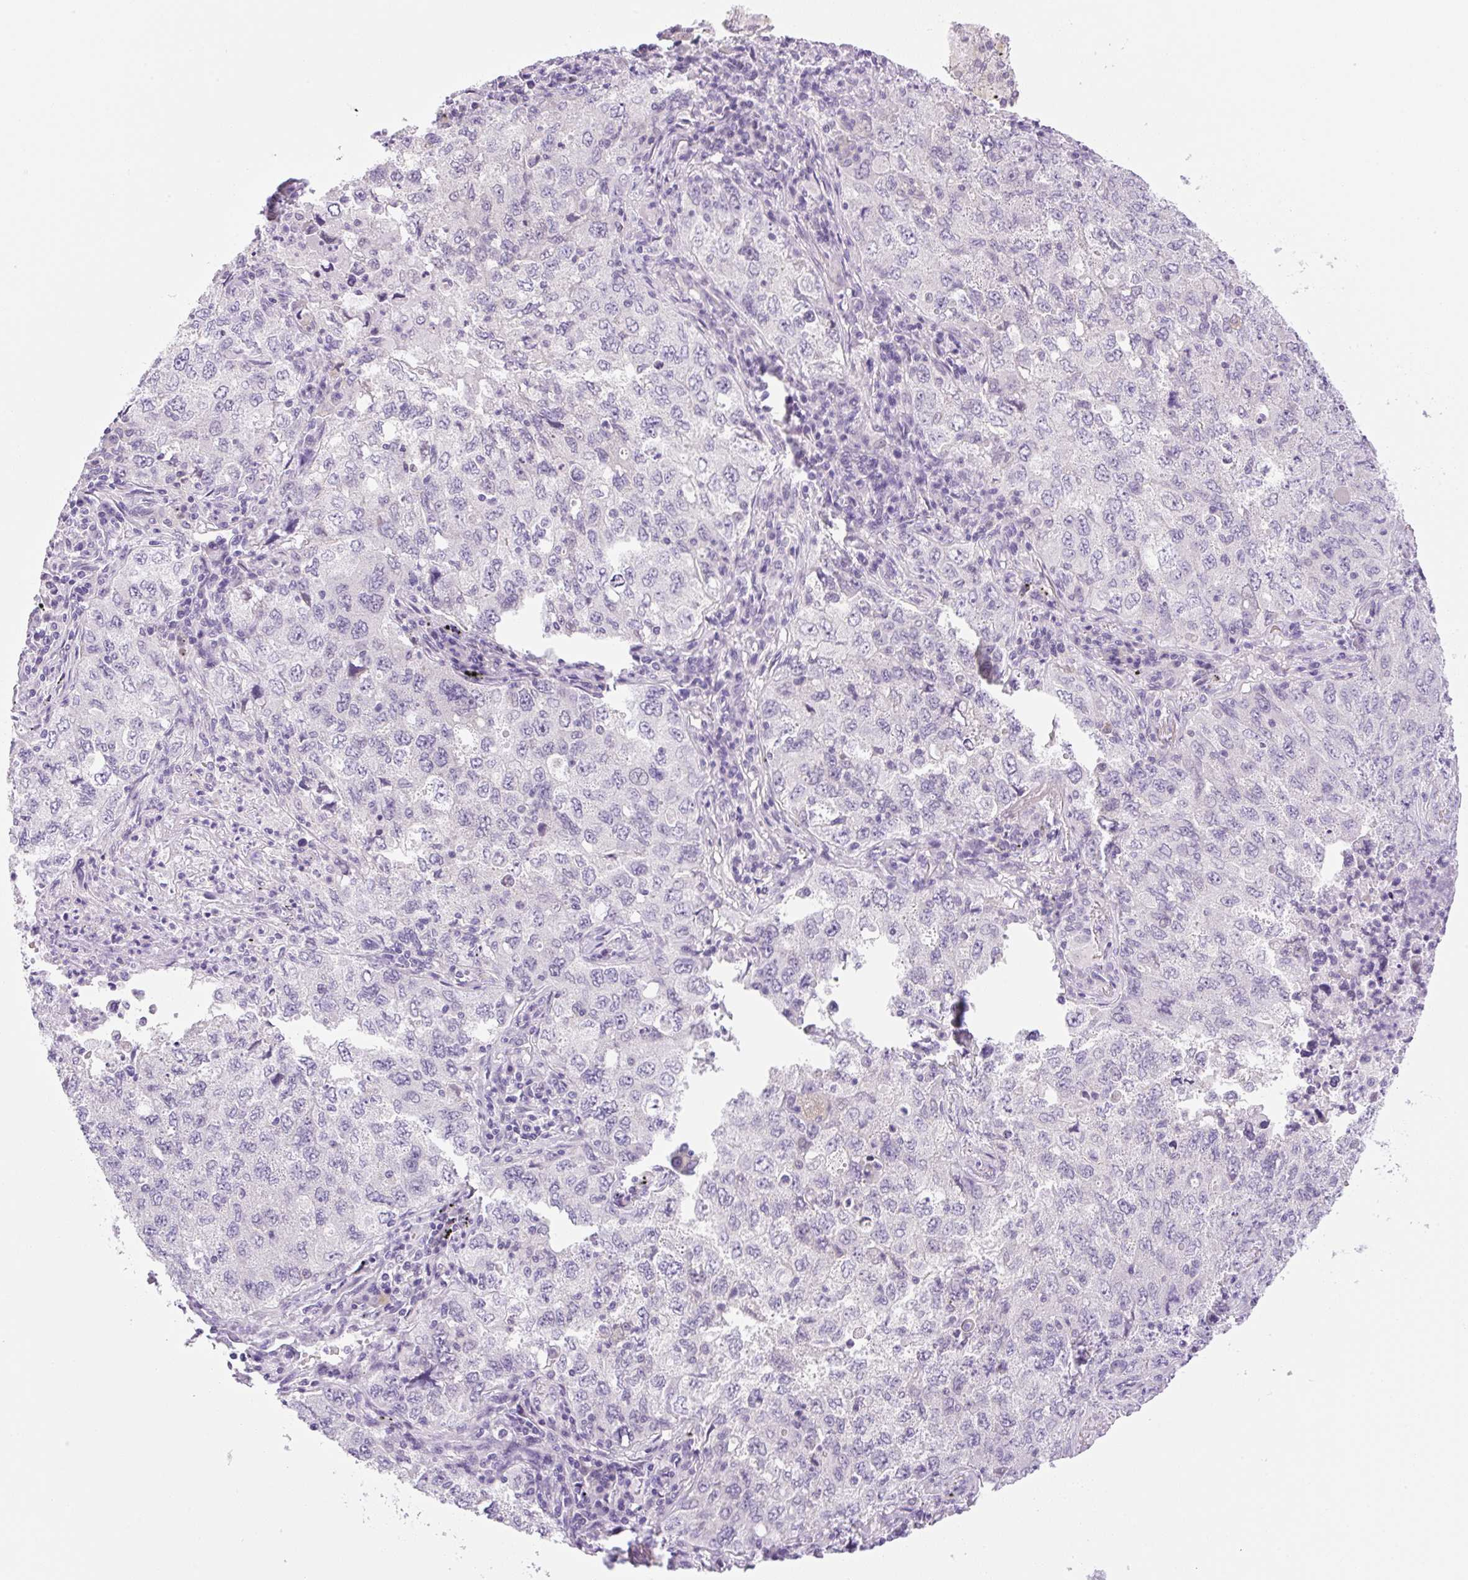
{"staining": {"intensity": "negative", "quantity": "none", "location": "none"}, "tissue": "lung cancer", "cell_type": "Tumor cells", "image_type": "cancer", "snomed": [{"axis": "morphology", "description": "Adenocarcinoma, NOS"}, {"axis": "topography", "description": "Lung"}], "caption": "Immunohistochemistry image of human adenocarcinoma (lung) stained for a protein (brown), which displays no positivity in tumor cells.", "gene": "SYNE3", "patient": {"sex": "female", "age": 57}}